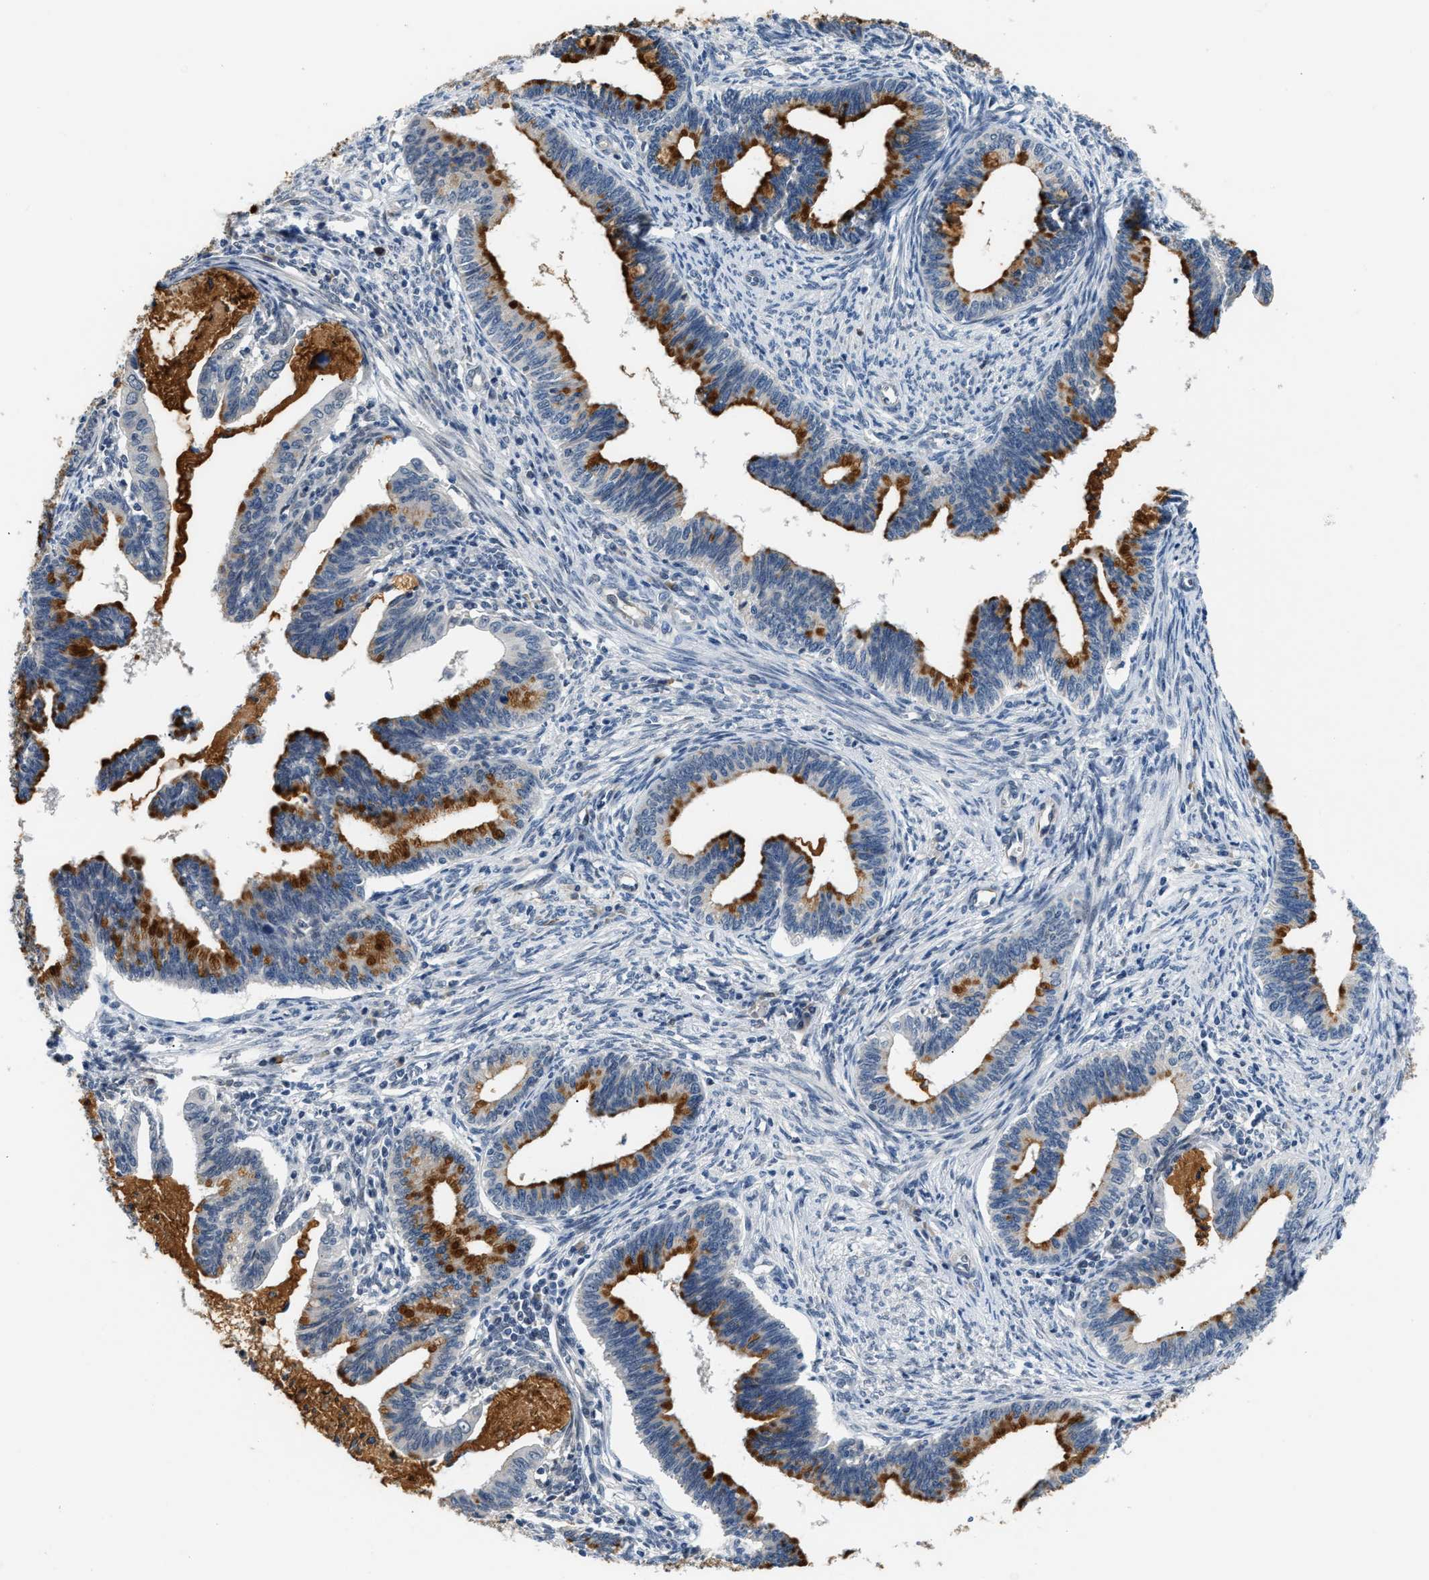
{"staining": {"intensity": "strong", "quantity": ">75%", "location": "cytoplasmic/membranous"}, "tissue": "cervical cancer", "cell_type": "Tumor cells", "image_type": "cancer", "snomed": [{"axis": "morphology", "description": "Adenocarcinoma, NOS"}, {"axis": "topography", "description": "Cervix"}], "caption": "Adenocarcinoma (cervical) stained with a brown dye reveals strong cytoplasmic/membranous positive staining in about >75% of tumor cells.", "gene": "PPM1H", "patient": {"sex": "female", "age": 36}}